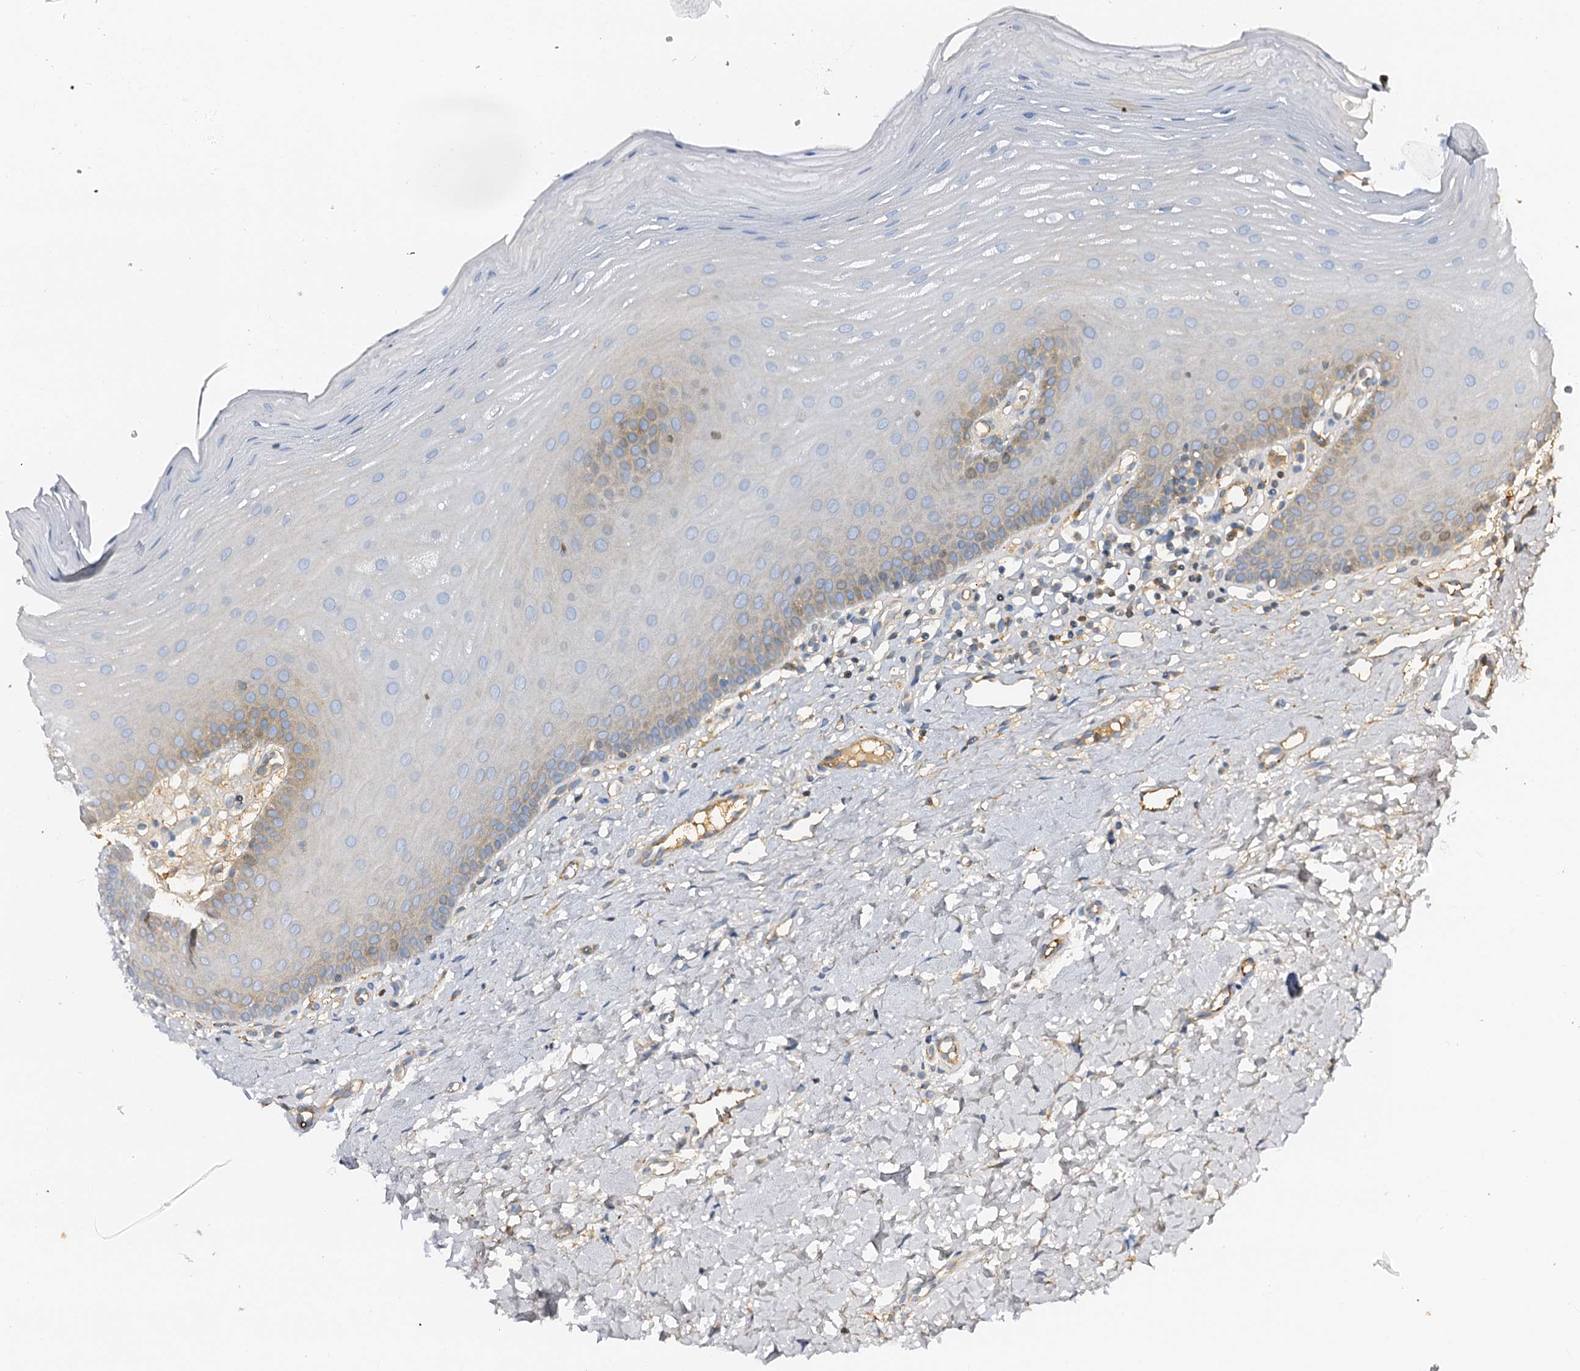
{"staining": {"intensity": "weak", "quantity": "25%-75%", "location": "cytoplasmic/membranous"}, "tissue": "oral mucosa", "cell_type": "Squamous epithelial cells", "image_type": "normal", "snomed": [{"axis": "morphology", "description": "Normal tissue, NOS"}, {"axis": "topography", "description": "Oral tissue"}], "caption": "The histopathology image demonstrates immunohistochemical staining of unremarkable oral mucosa. There is weak cytoplasmic/membranous staining is seen in about 25%-75% of squamous epithelial cells.", "gene": "CSKMT", "patient": {"sex": "female", "age": 39}}